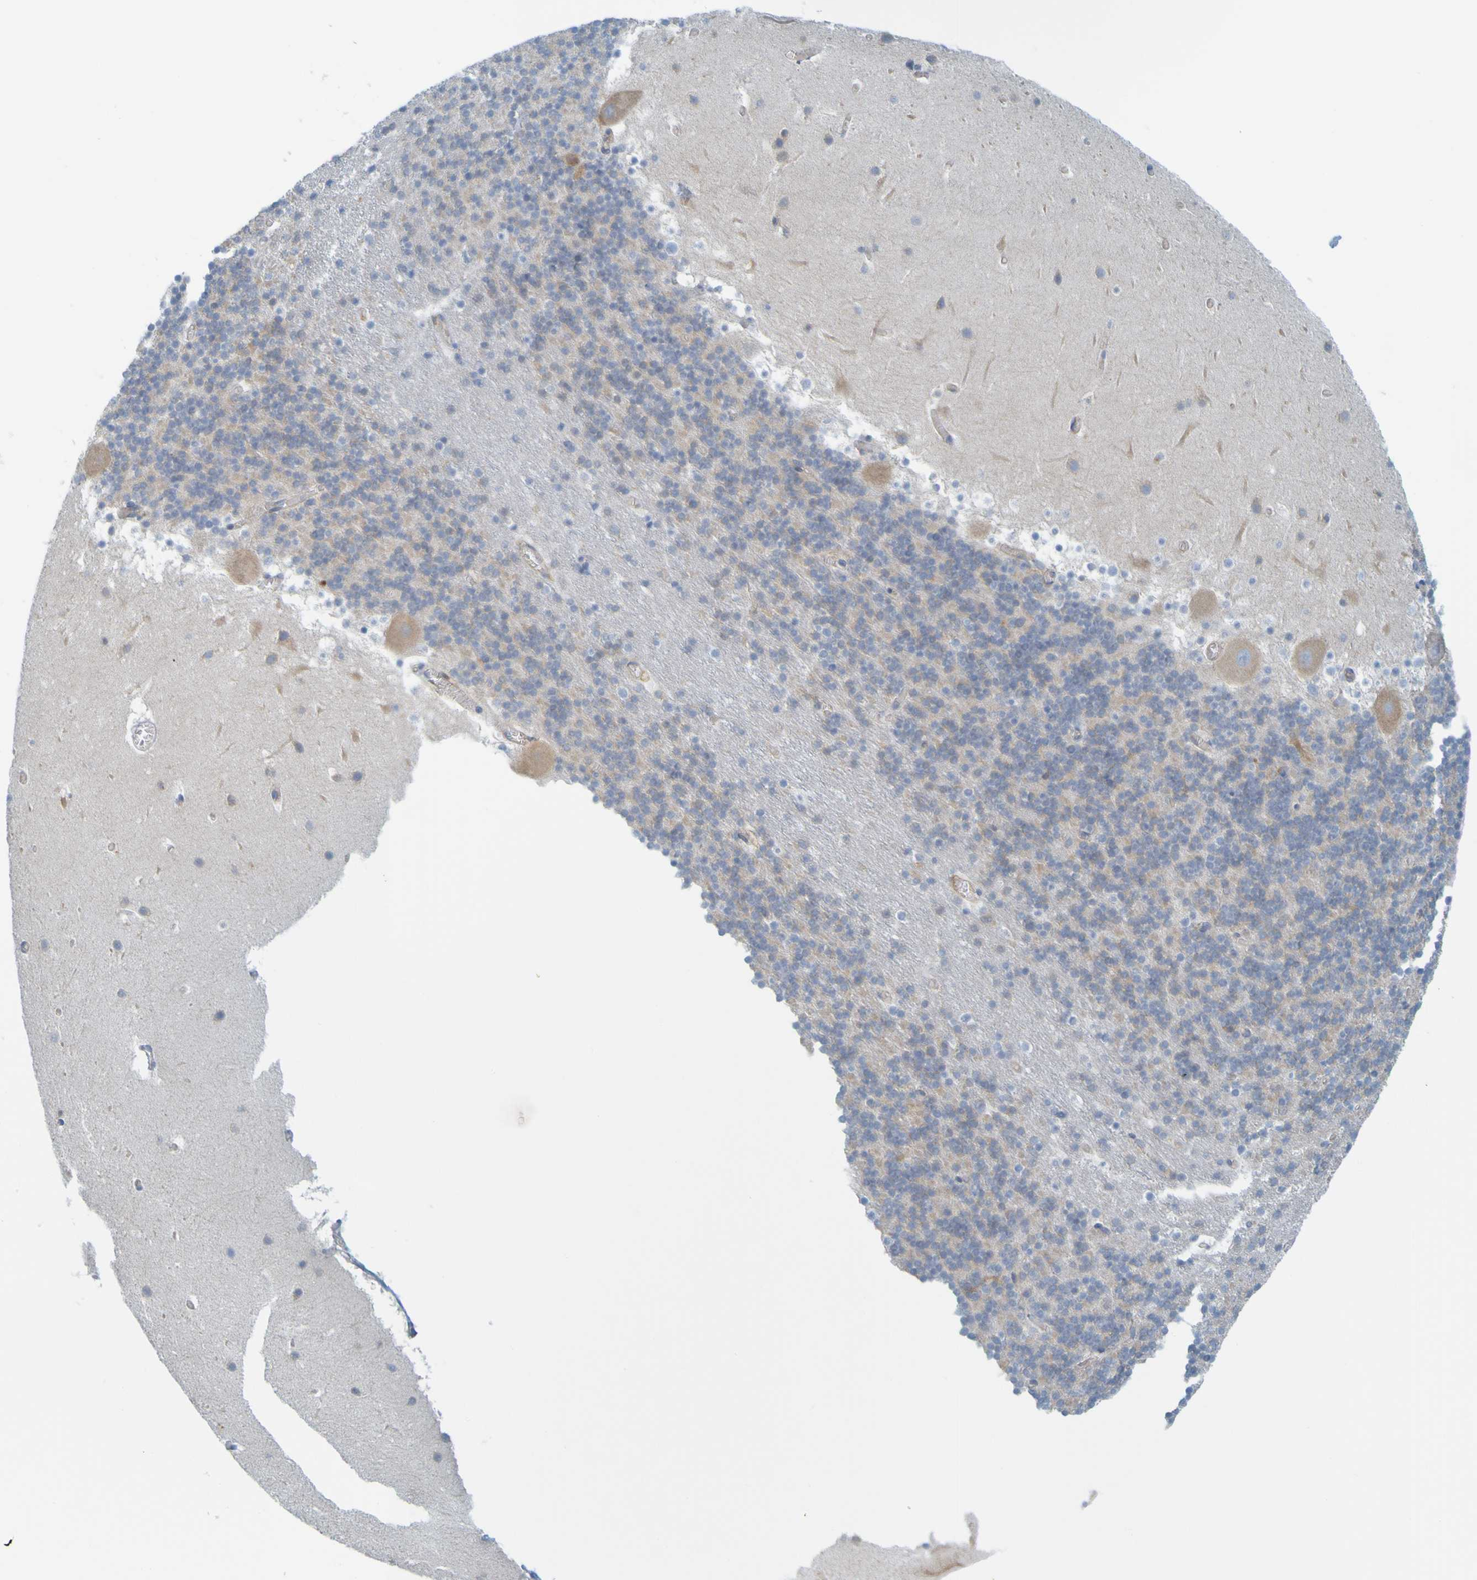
{"staining": {"intensity": "weak", "quantity": "25%-75%", "location": "cytoplasmic/membranous"}, "tissue": "cerebellum", "cell_type": "Cells in granular layer", "image_type": "normal", "snomed": [{"axis": "morphology", "description": "Normal tissue, NOS"}, {"axis": "topography", "description": "Cerebellum"}], "caption": "A histopathology image of human cerebellum stained for a protein demonstrates weak cytoplasmic/membranous brown staining in cells in granular layer.", "gene": "APPL1", "patient": {"sex": "male", "age": 45}}